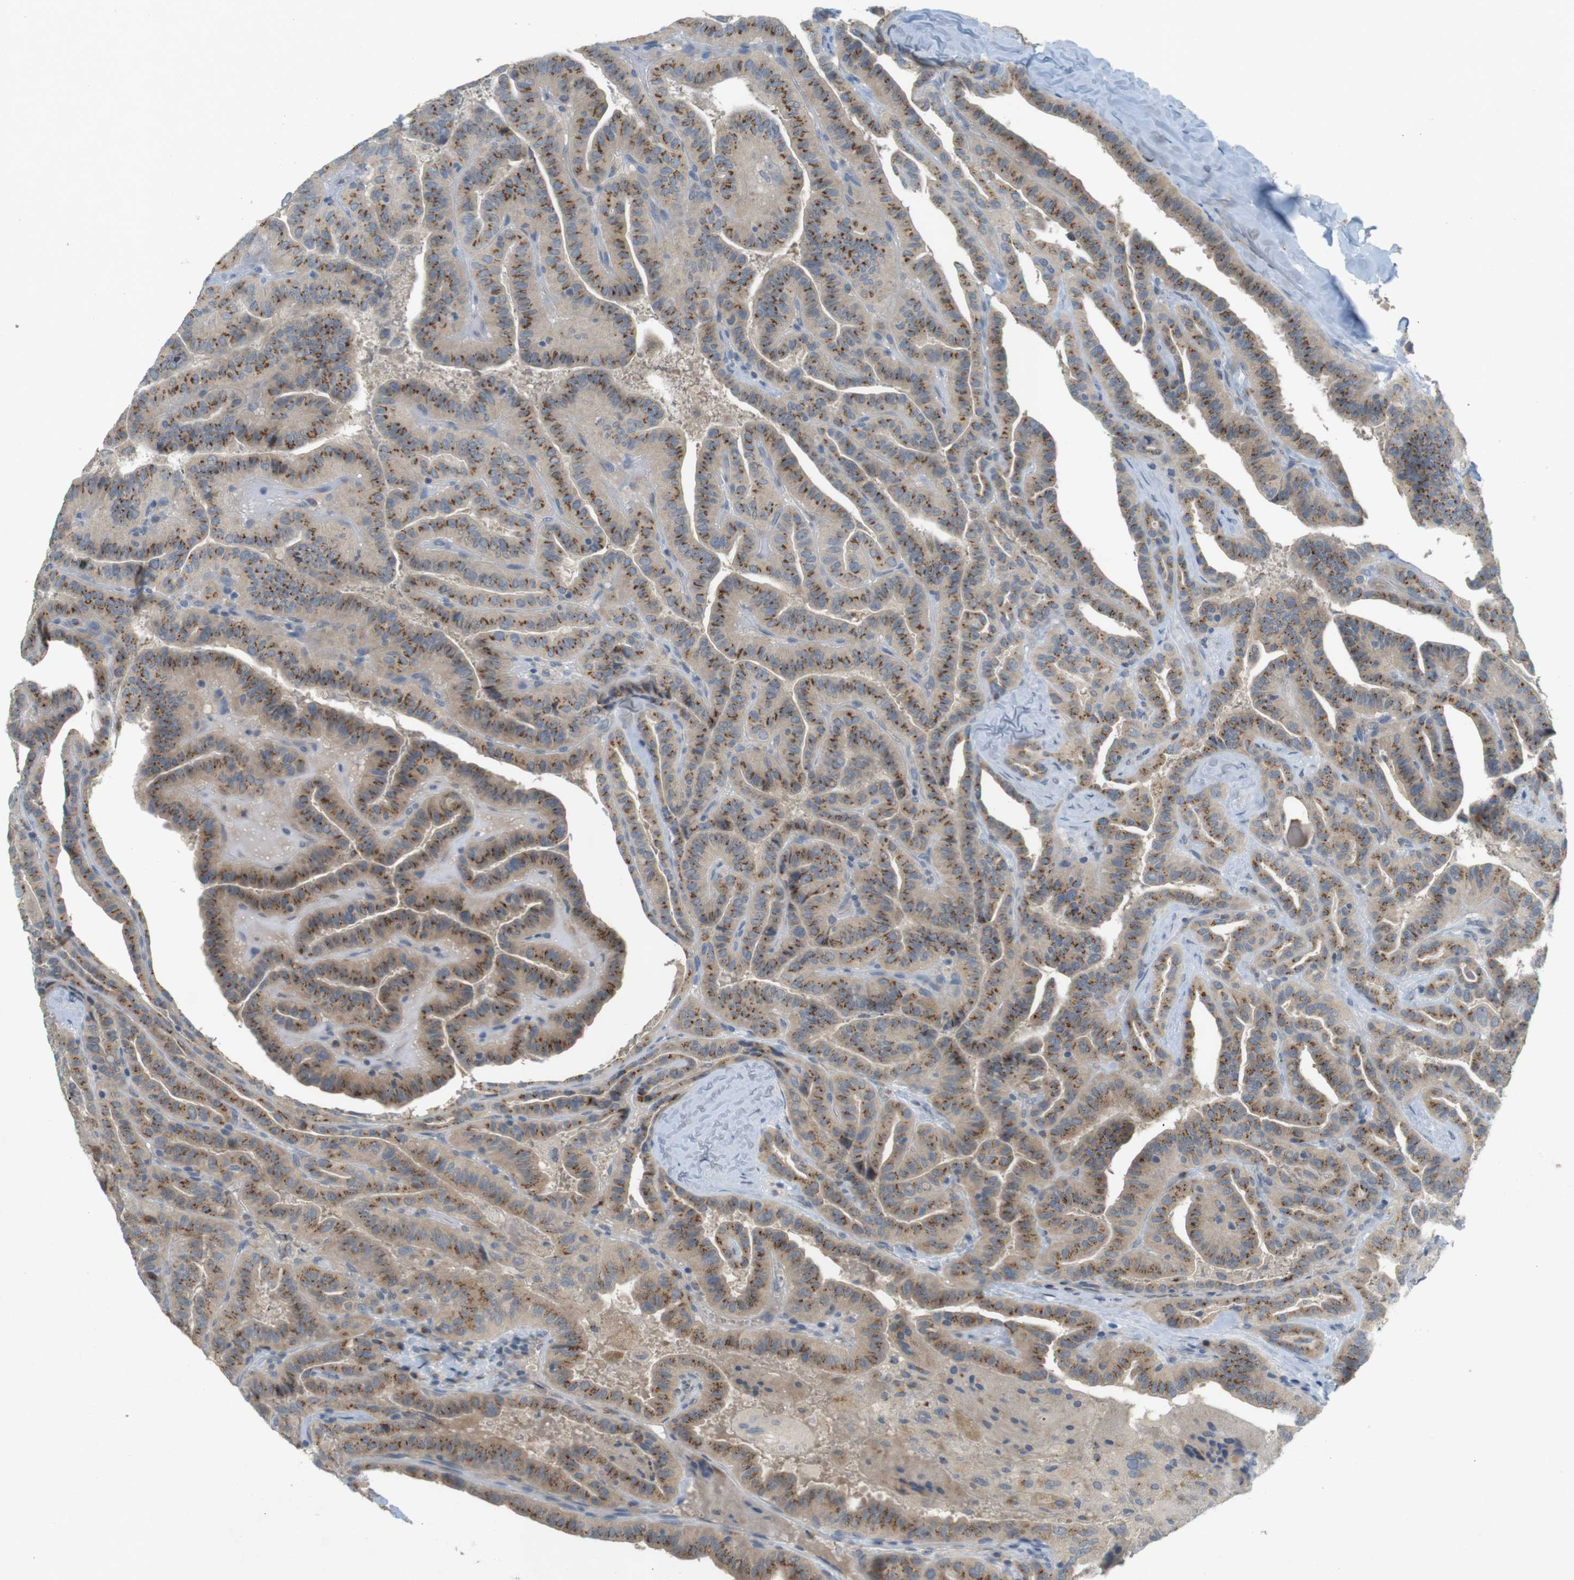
{"staining": {"intensity": "moderate", "quantity": ">75%", "location": "cytoplasmic/membranous"}, "tissue": "thyroid cancer", "cell_type": "Tumor cells", "image_type": "cancer", "snomed": [{"axis": "morphology", "description": "Papillary adenocarcinoma, NOS"}, {"axis": "topography", "description": "Thyroid gland"}], "caption": "IHC (DAB) staining of thyroid papillary adenocarcinoma demonstrates moderate cytoplasmic/membranous protein staining in approximately >75% of tumor cells.", "gene": "YIPF3", "patient": {"sex": "male", "age": 77}}